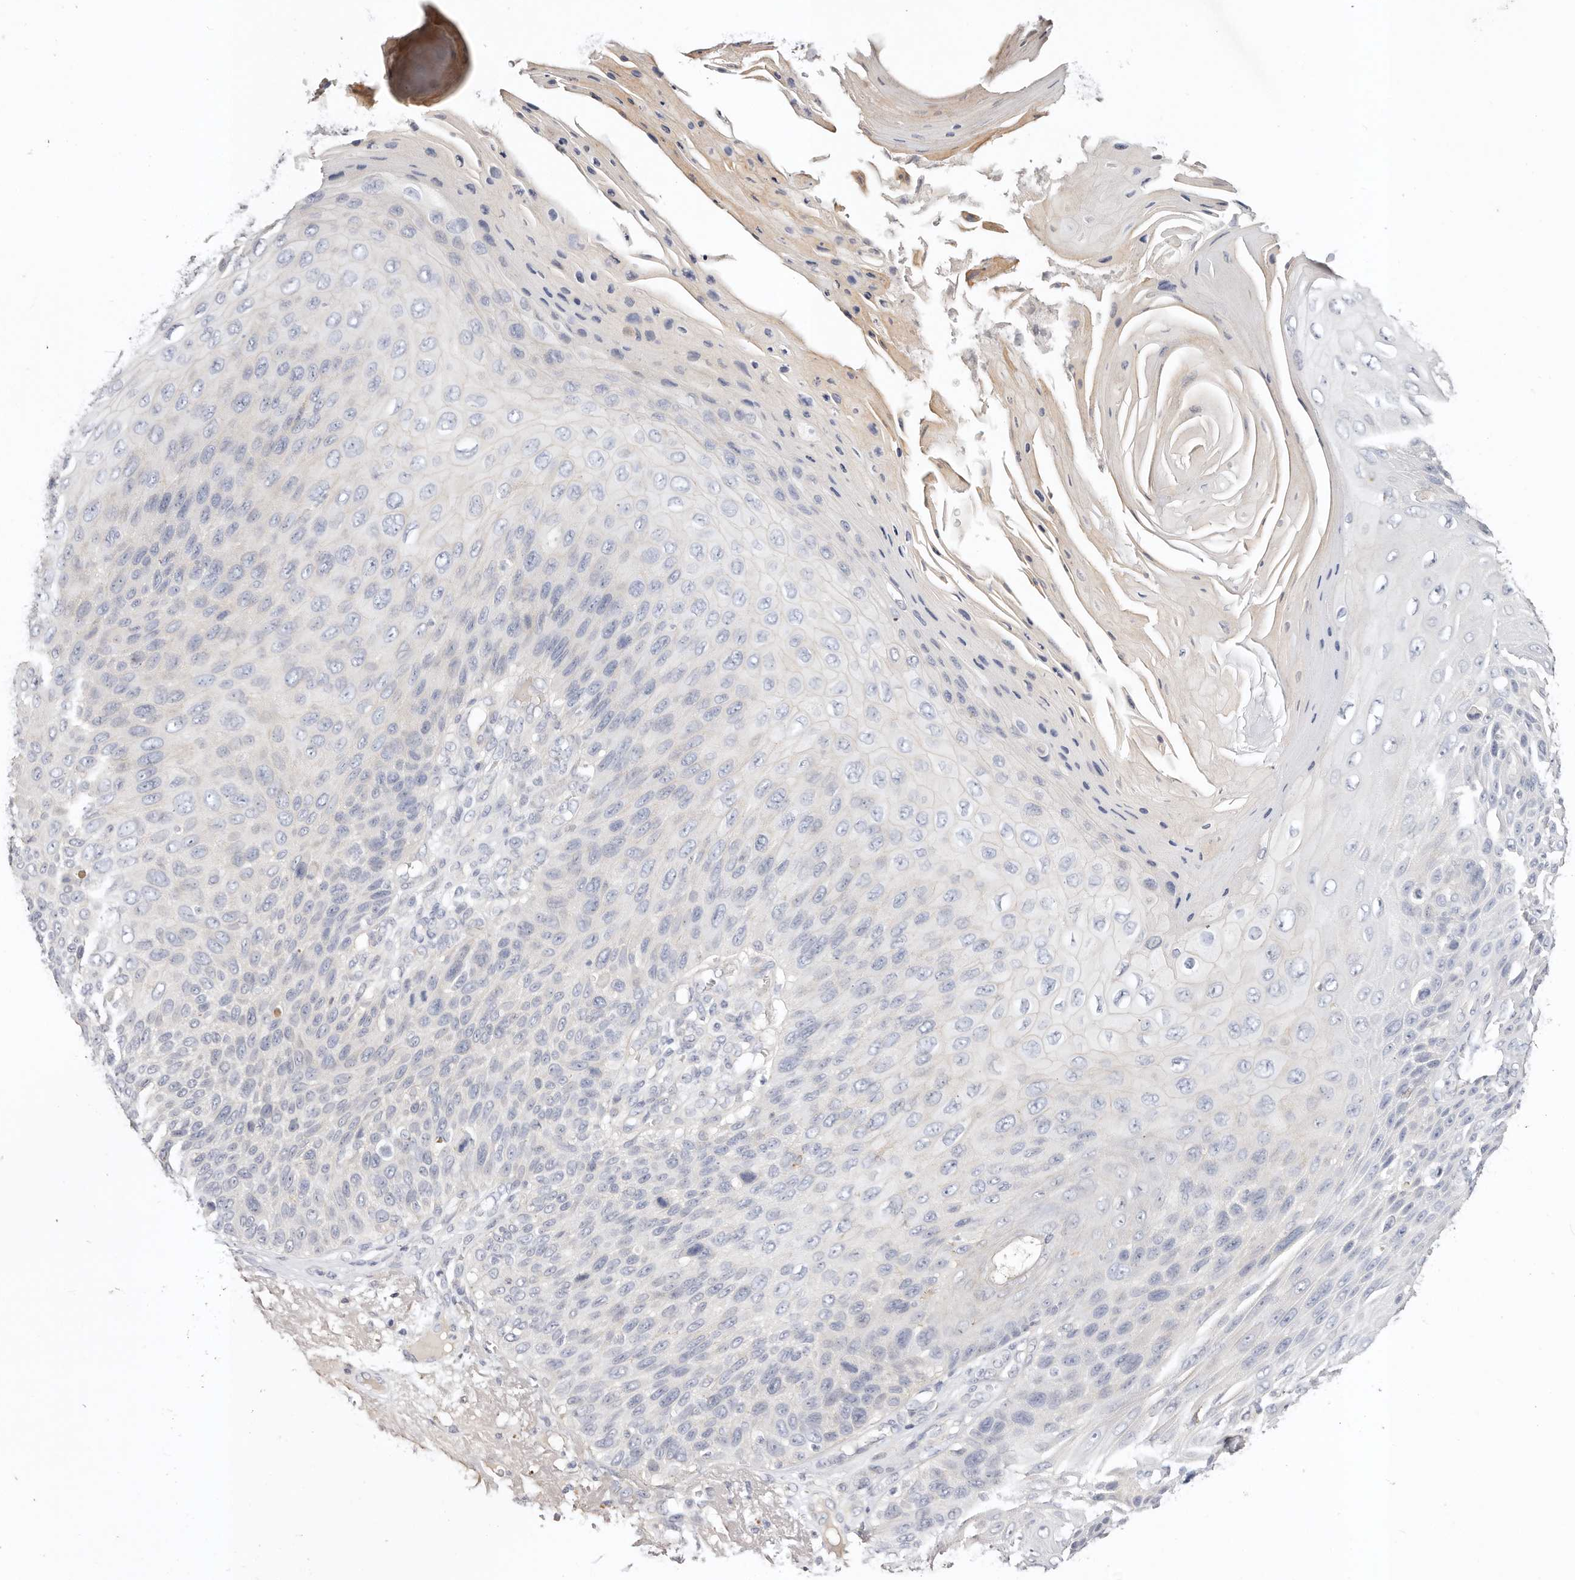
{"staining": {"intensity": "negative", "quantity": "none", "location": "none"}, "tissue": "skin cancer", "cell_type": "Tumor cells", "image_type": "cancer", "snomed": [{"axis": "morphology", "description": "Squamous cell carcinoma, NOS"}, {"axis": "topography", "description": "Skin"}], "caption": "Immunohistochemical staining of human squamous cell carcinoma (skin) demonstrates no significant staining in tumor cells.", "gene": "DNASE1", "patient": {"sex": "female", "age": 88}}